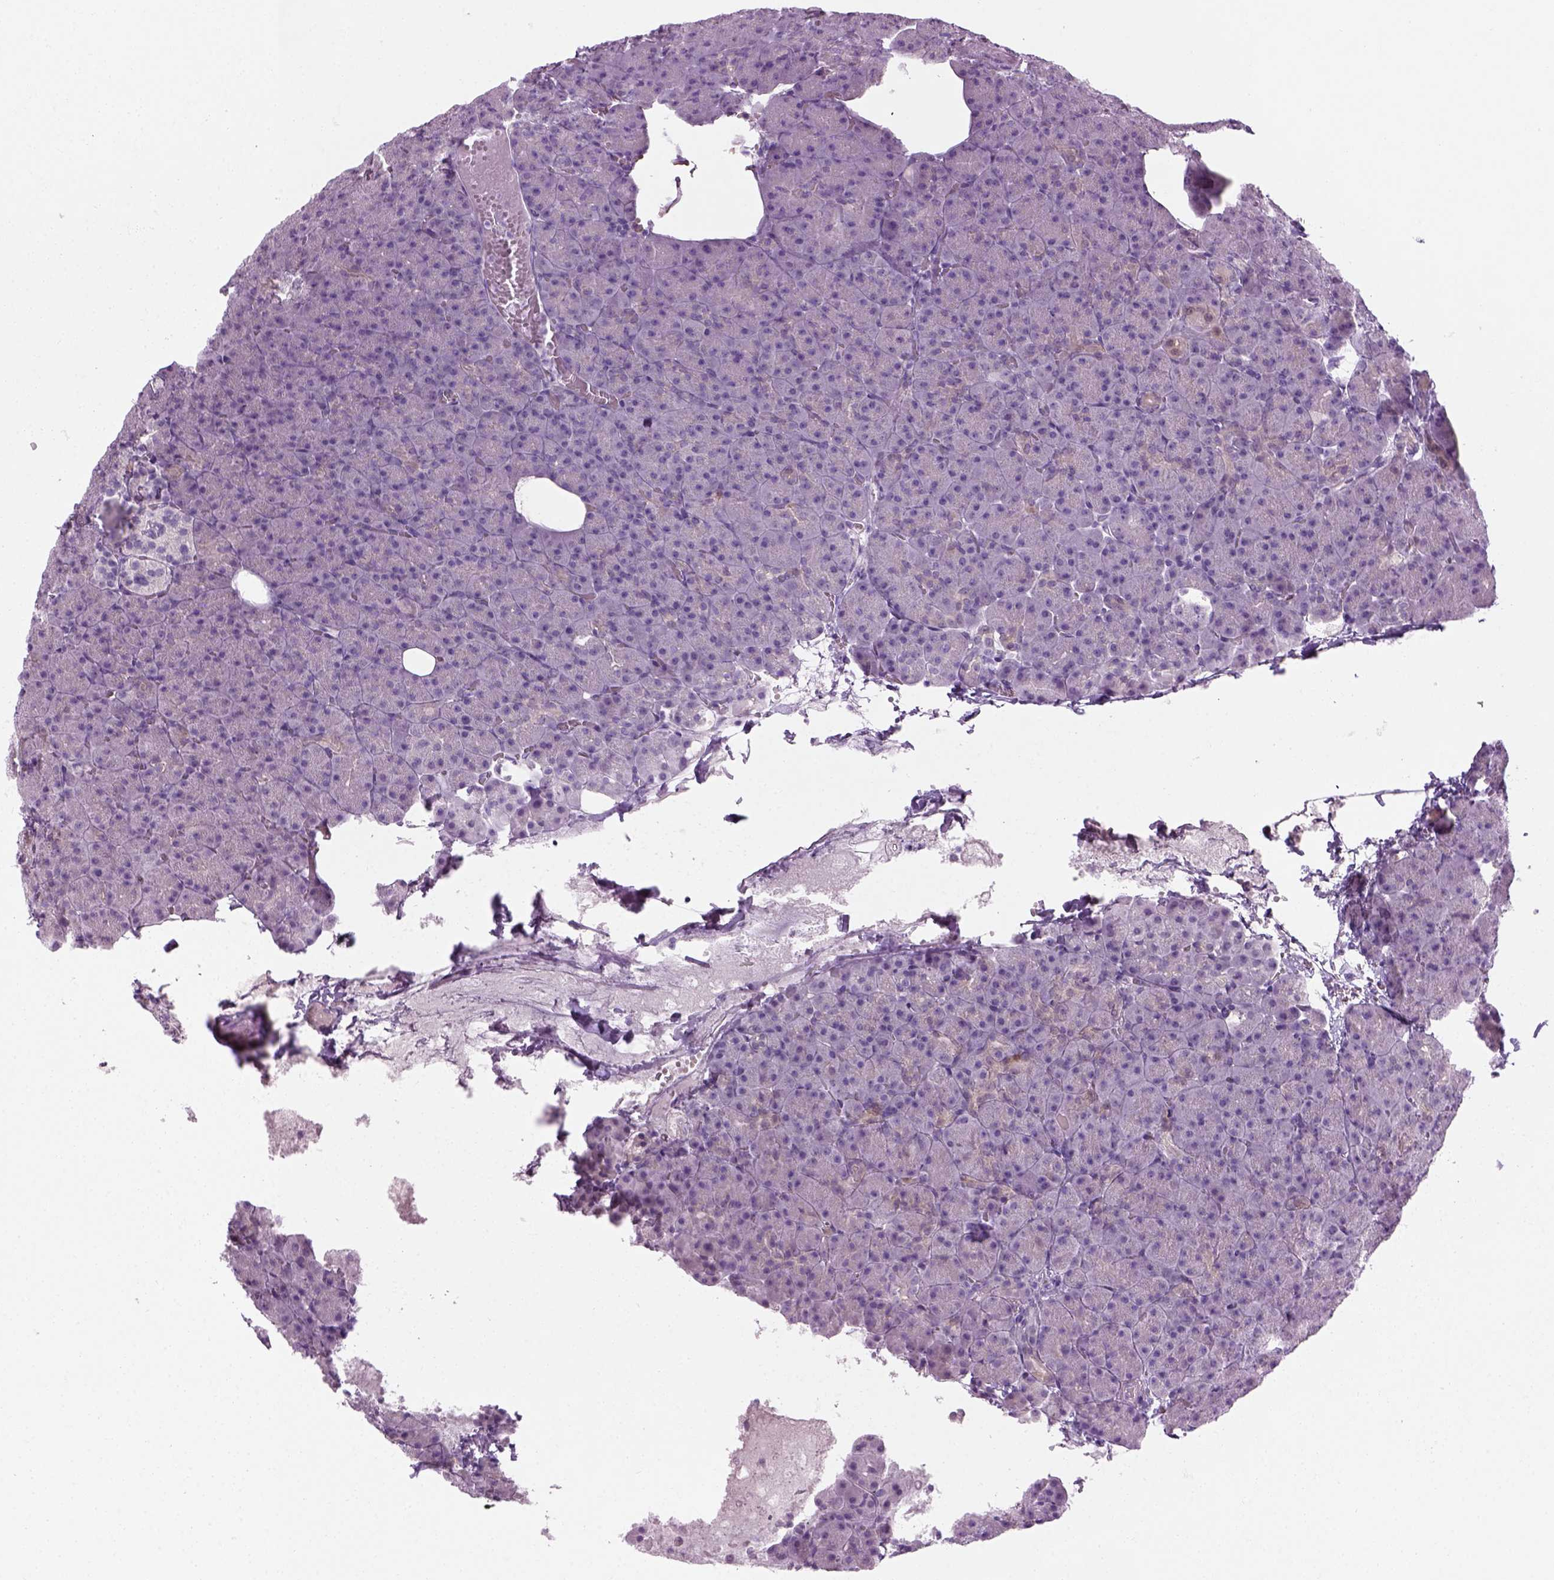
{"staining": {"intensity": "negative", "quantity": "none", "location": "none"}, "tissue": "pancreas", "cell_type": "Exocrine glandular cells", "image_type": "normal", "snomed": [{"axis": "morphology", "description": "Normal tissue, NOS"}, {"axis": "topography", "description": "Pancreas"}], "caption": "Exocrine glandular cells show no significant expression in normal pancreas. (DAB immunohistochemistry (IHC) with hematoxylin counter stain).", "gene": "CIBAR2", "patient": {"sex": "female", "age": 74}}